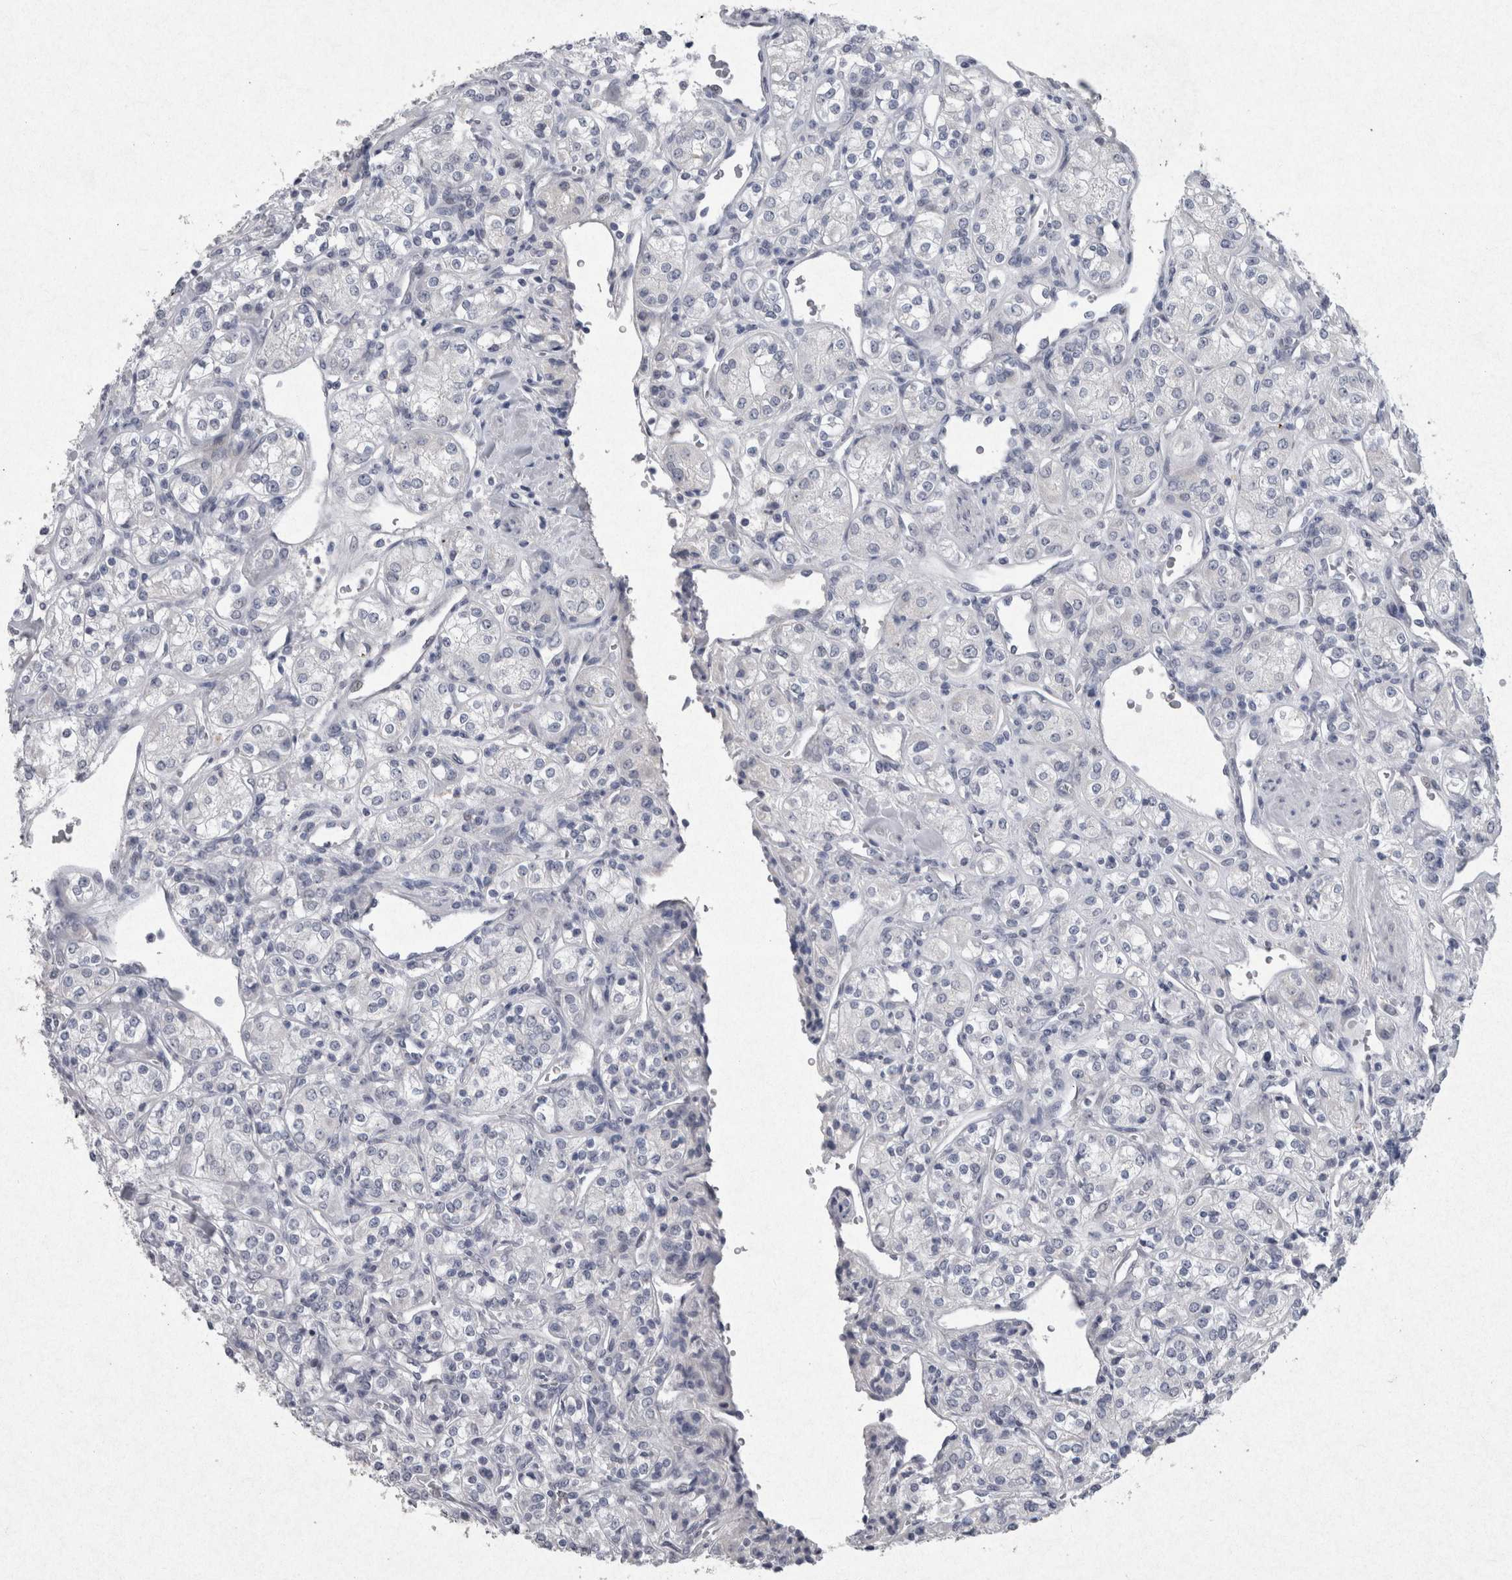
{"staining": {"intensity": "negative", "quantity": "none", "location": "none"}, "tissue": "renal cancer", "cell_type": "Tumor cells", "image_type": "cancer", "snomed": [{"axis": "morphology", "description": "Adenocarcinoma, NOS"}, {"axis": "topography", "description": "Kidney"}], "caption": "Immunohistochemistry (IHC) of human renal cancer reveals no positivity in tumor cells.", "gene": "PDX1", "patient": {"sex": "male", "age": 77}}